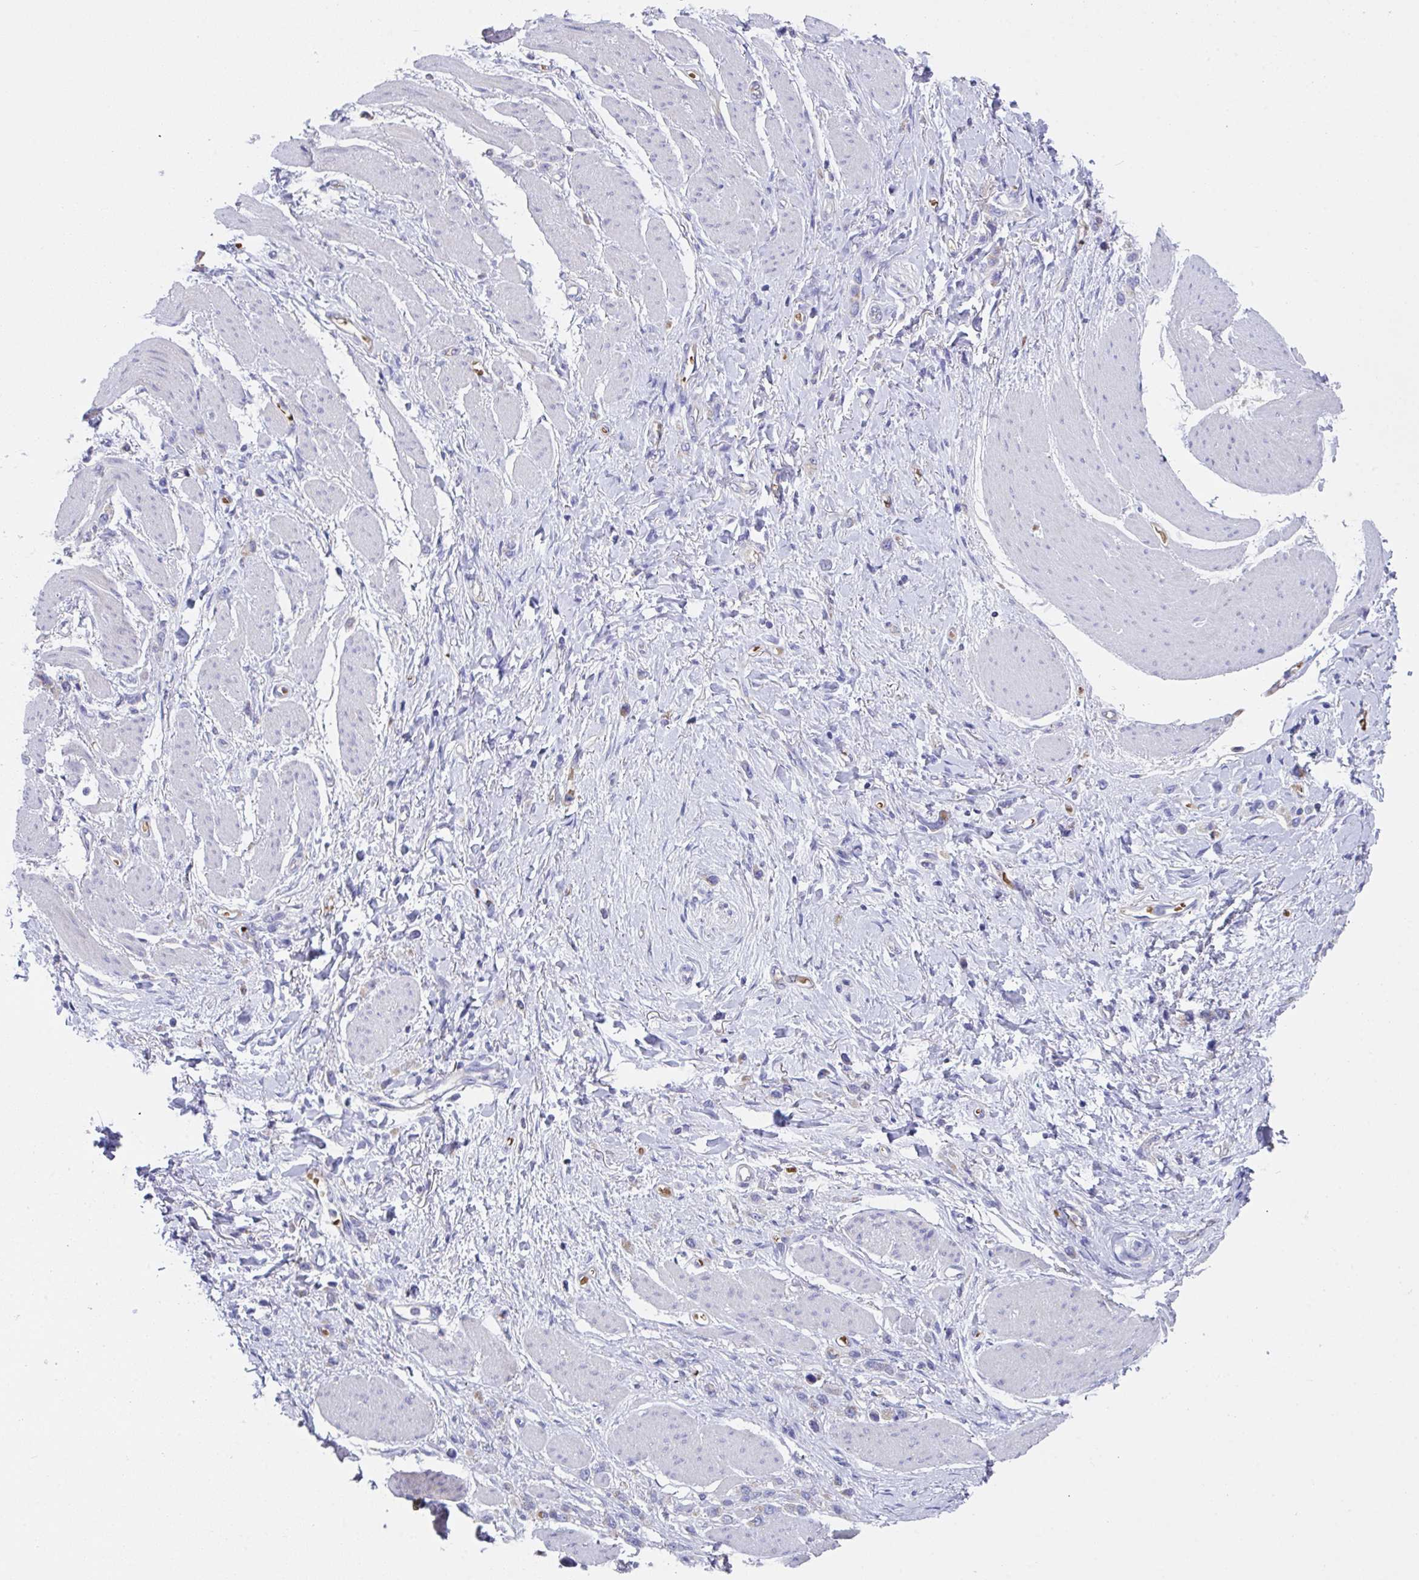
{"staining": {"intensity": "negative", "quantity": "none", "location": "none"}, "tissue": "stomach cancer", "cell_type": "Tumor cells", "image_type": "cancer", "snomed": [{"axis": "morphology", "description": "Adenocarcinoma, NOS"}, {"axis": "topography", "description": "Stomach"}], "caption": "Tumor cells are negative for protein expression in human stomach cancer (adenocarcinoma).", "gene": "TFAP2C", "patient": {"sex": "female", "age": 65}}